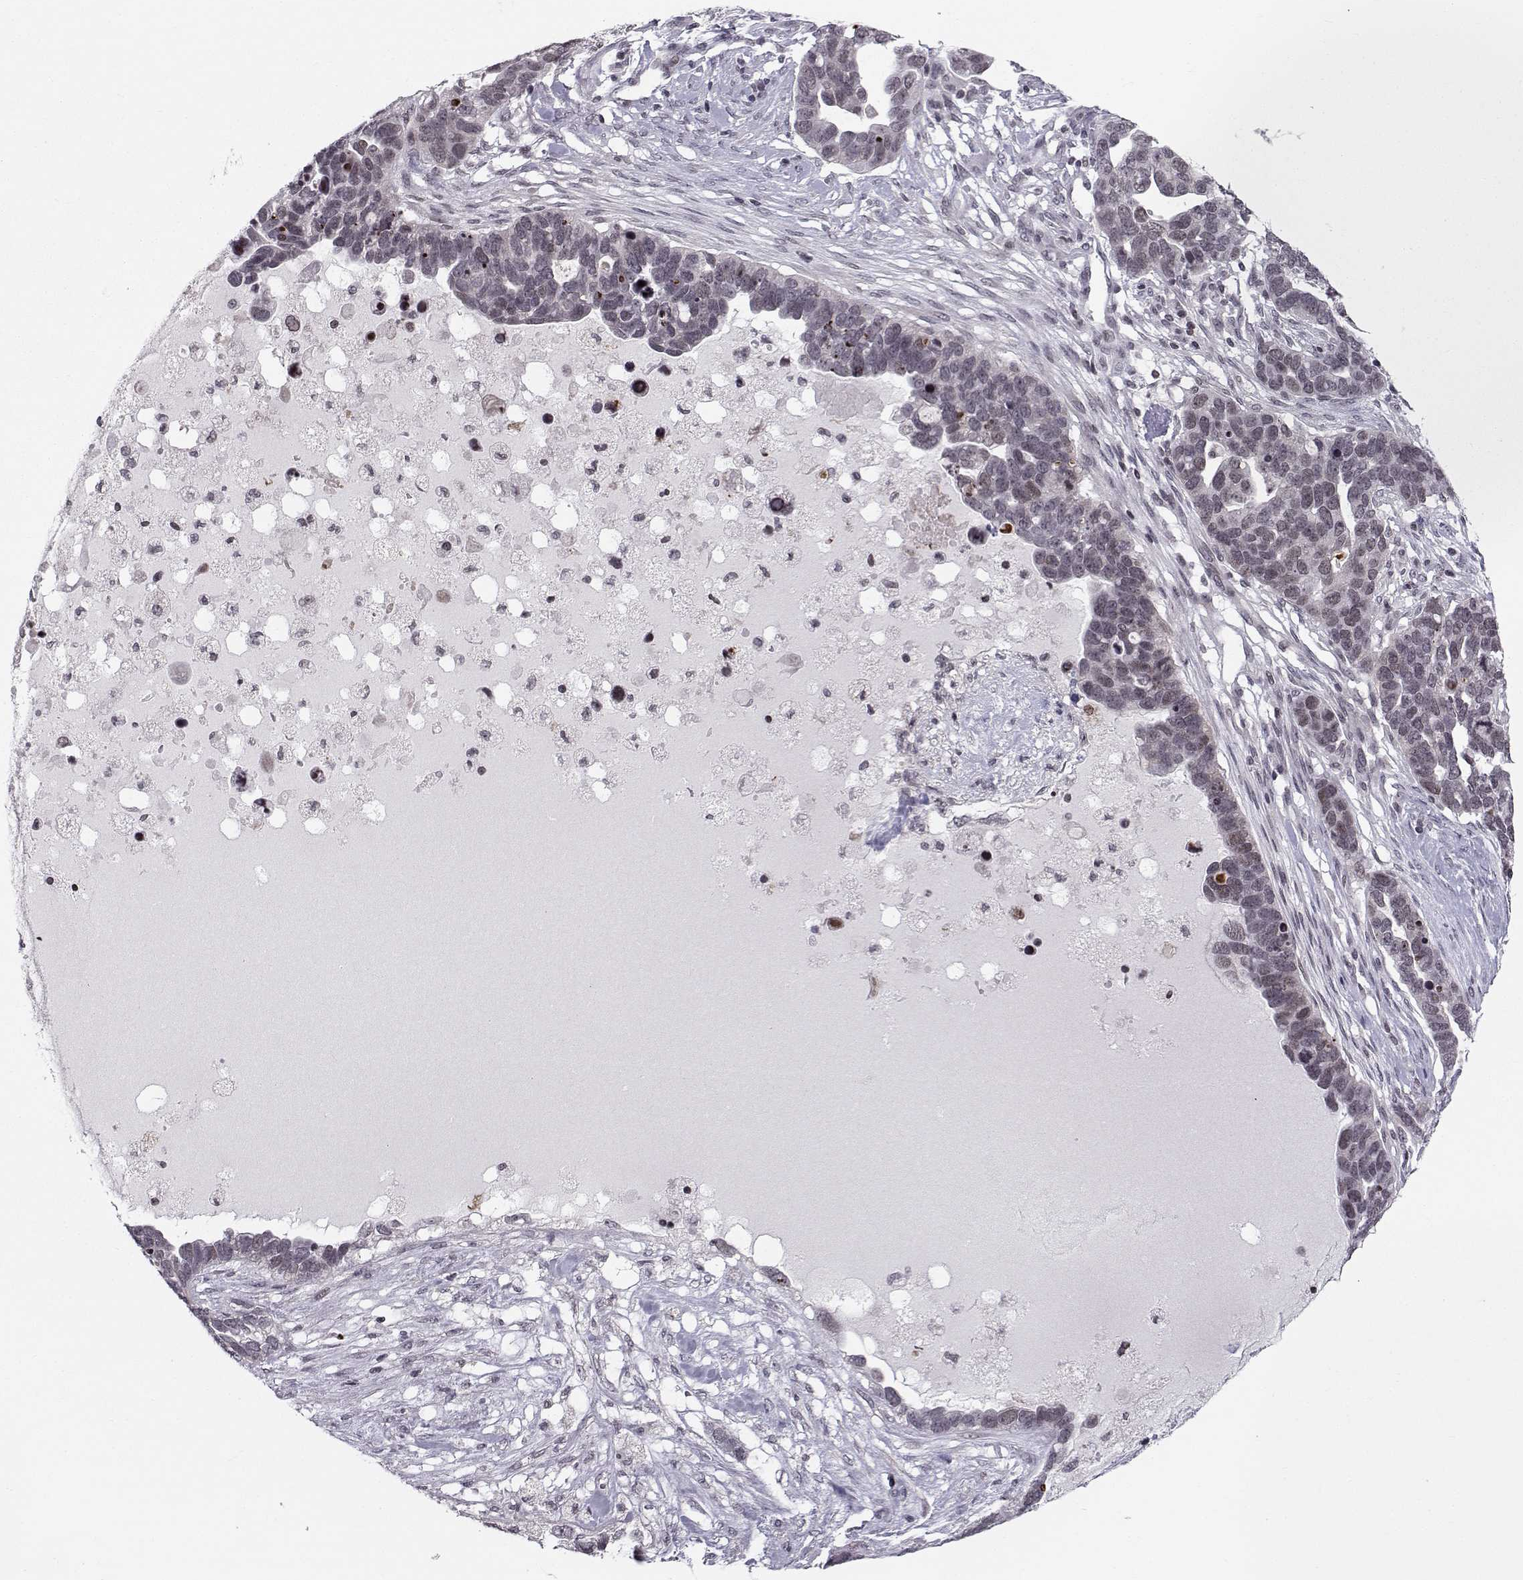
{"staining": {"intensity": "negative", "quantity": "none", "location": "none"}, "tissue": "ovarian cancer", "cell_type": "Tumor cells", "image_type": "cancer", "snomed": [{"axis": "morphology", "description": "Cystadenocarcinoma, serous, NOS"}, {"axis": "topography", "description": "Ovary"}], "caption": "A micrograph of ovarian serous cystadenocarcinoma stained for a protein shows no brown staining in tumor cells.", "gene": "MARCHF4", "patient": {"sex": "female", "age": 54}}